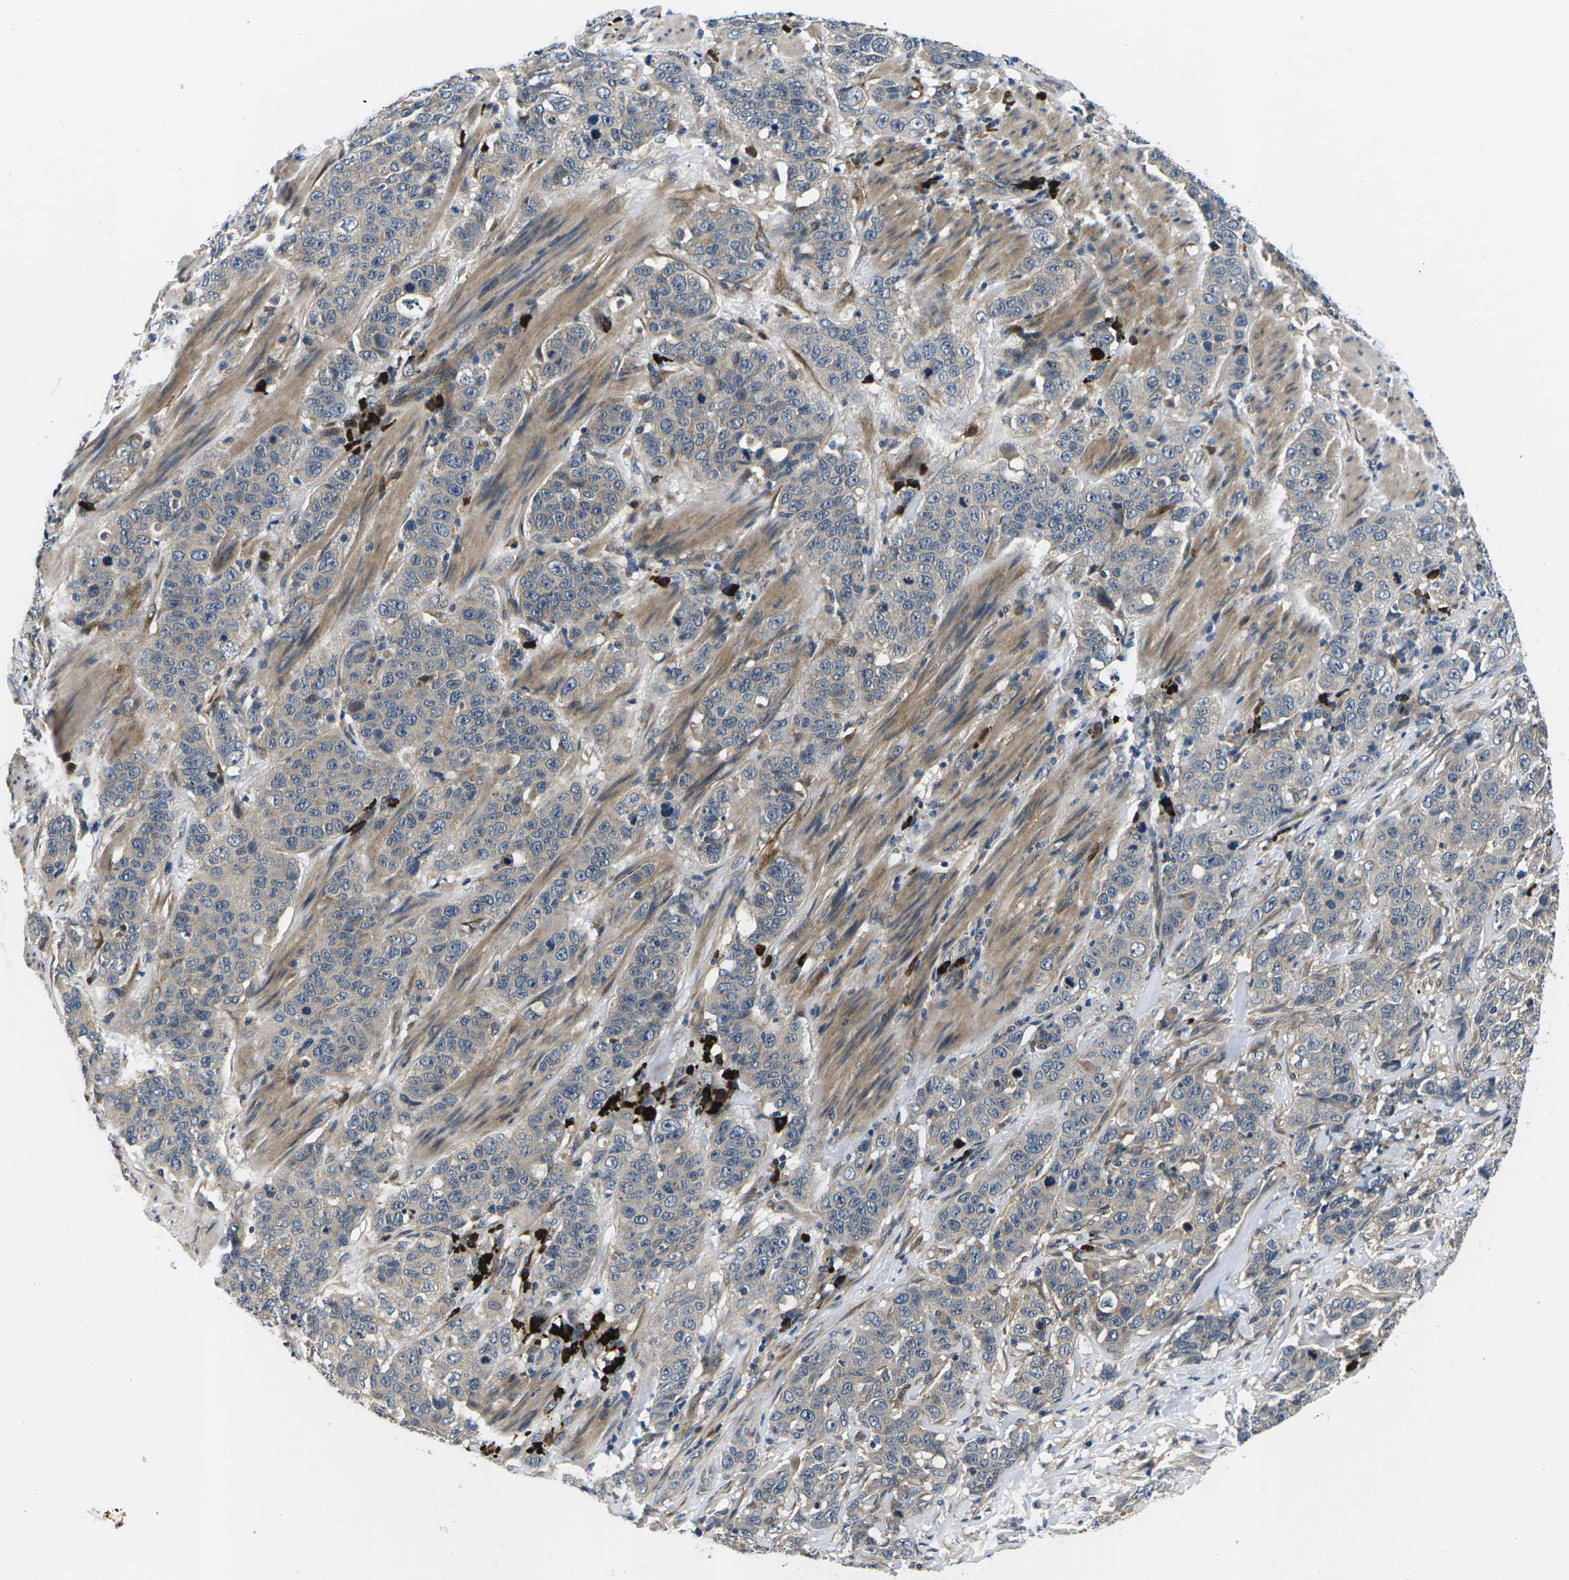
{"staining": {"intensity": "negative", "quantity": "none", "location": "none"}, "tissue": "stomach cancer", "cell_type": "Tumor cells", "image_type": "cancer", "snomed": [{"axis": "morphology", "description": "Adenocarcinoma, NOS"}, {"axis": "topography", "description": "Stomach"}], "caption": "IHC of human stomach cancer demonstrates no staining in tumor cells.", "gene": "PLCE1", "patient": {"sex": "male", "age": 48}}